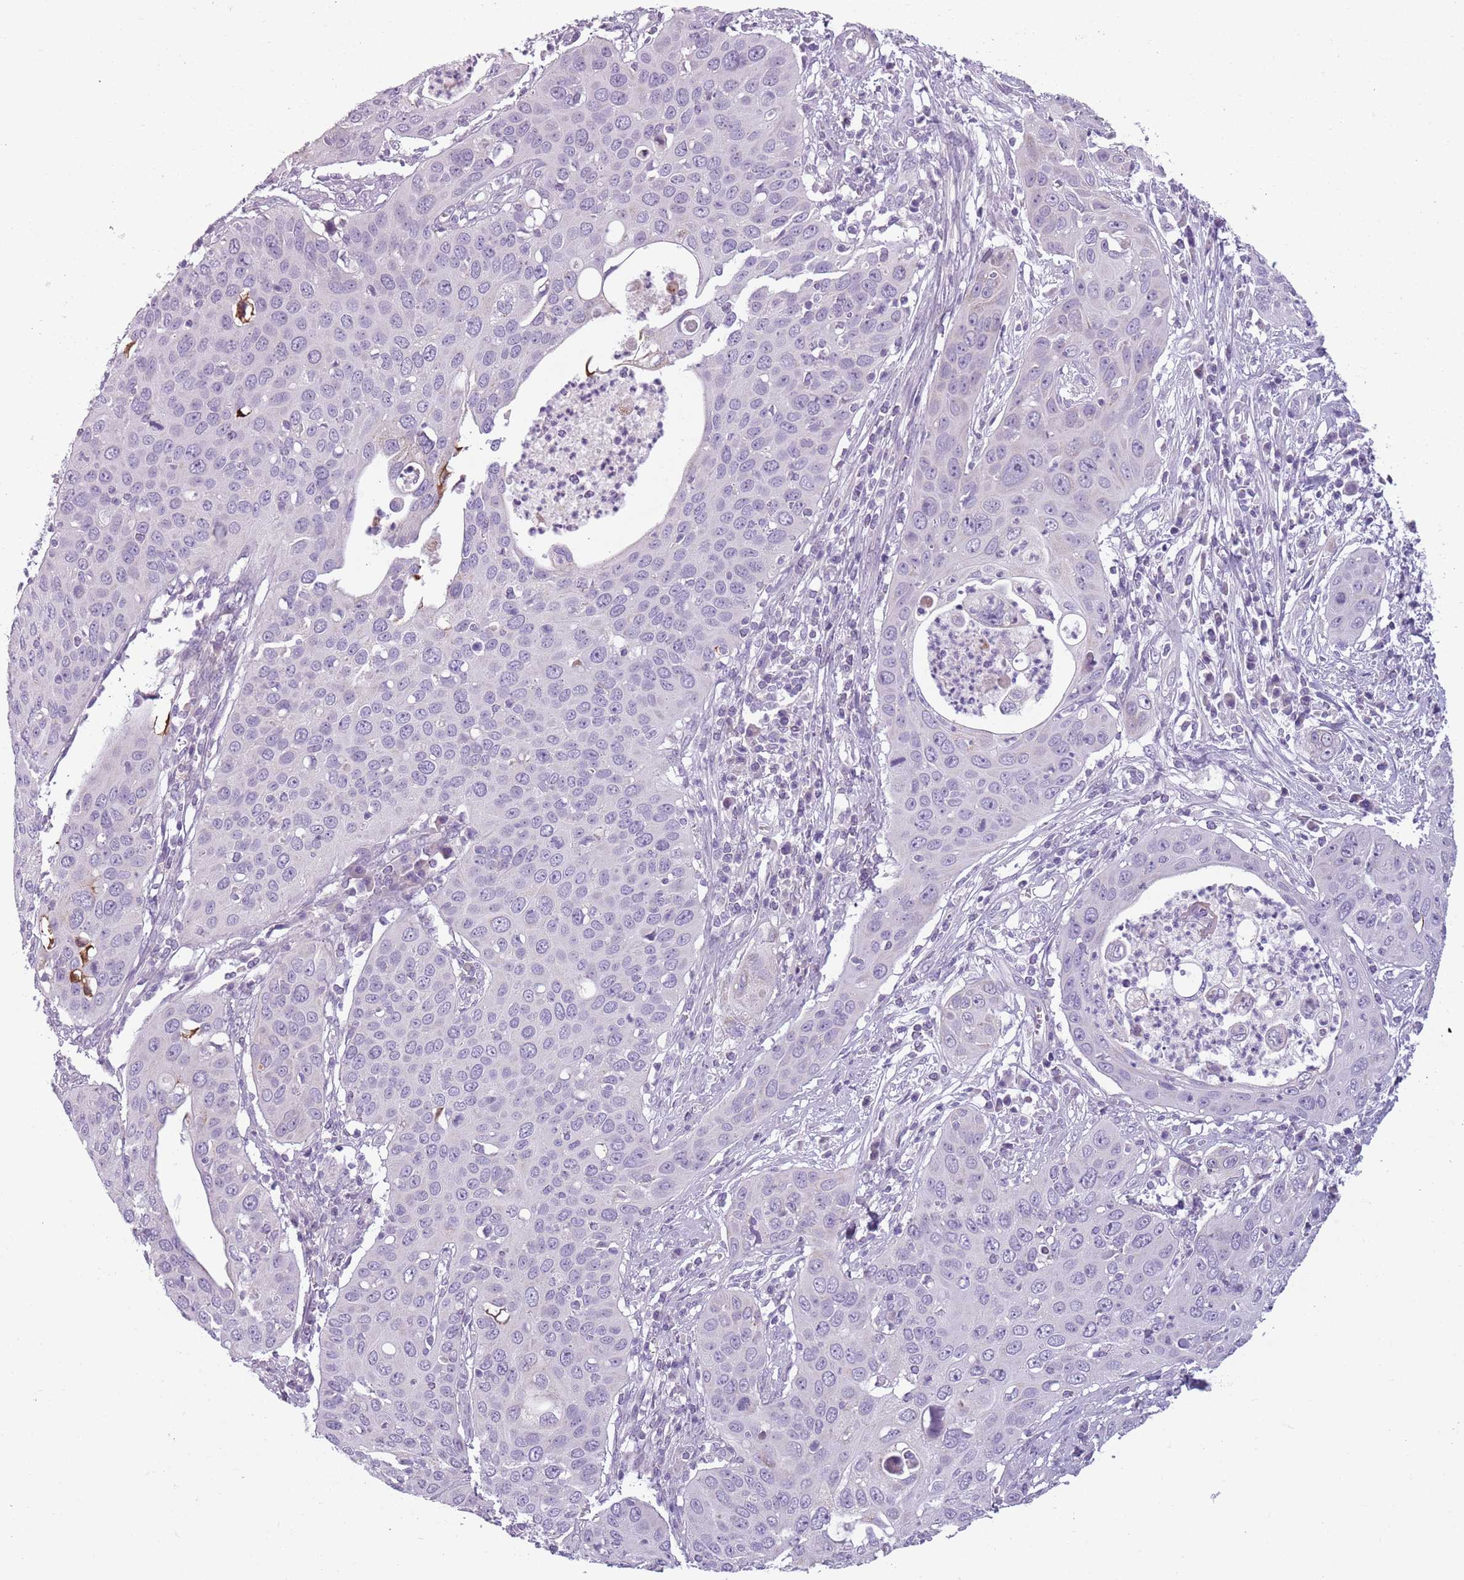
{"staining": {"intensity": "negative", "quantity": "none", "location": "none"}, "tissue": "cervical cancer", "cell_type": "Tumor cells", "image_type": "cancer", "snomed": [{"axis": "morphology", "description": "Squamous cell carcinoma, NOS"}, {"axis": "topography", "description": "Cervix"}], "caption": "Immunohistochemistry (IHC) histopathology image of neoplastic tissue: human cervical cancer (squamous cell carcinoma) stained with DAB (3,3'-diaminobenzidine) shows no significant protein staining in tumor cells.", "gene": "MEGF8", "patient": {"sex": "female", "age": 36}}